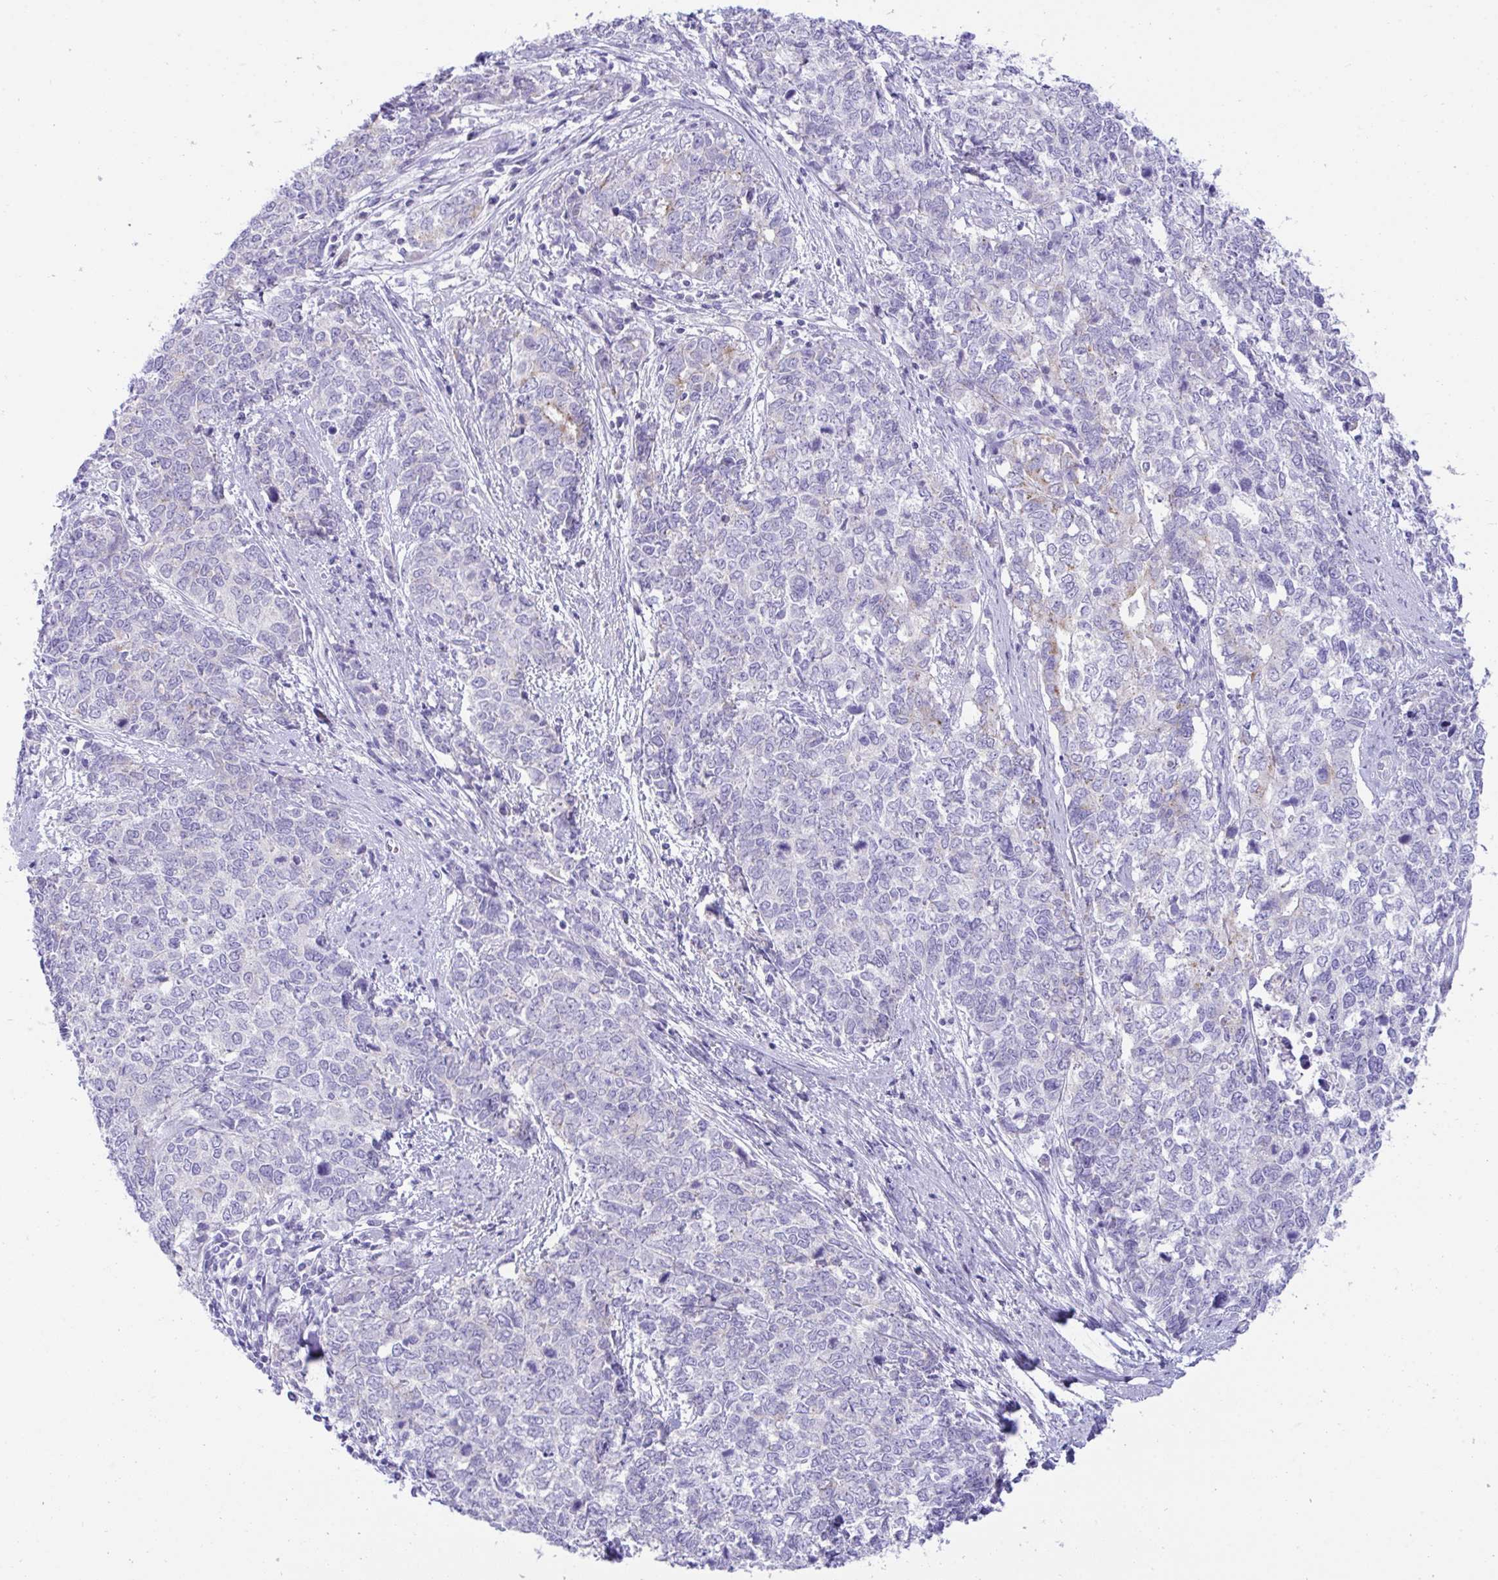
{"staining": {"intensity": "negative", "quantity": "none", "location": "none"}, "tissue": "cervical cancer", "cell_type": "Tumor cells", "image_type": "cancer", "snomed": [{"axis": "morphology", "description": "Adenocarcinoma, NOS"}, {"axis": "topography", "description": "Cervix"}], "caption": "Immunohistochemical staining of human adenocarcinoma (cervical) shows no significant positivity in tumor cells.", "gene": "TMEM106B", "patient": {"sex": "female", "age": 63}}